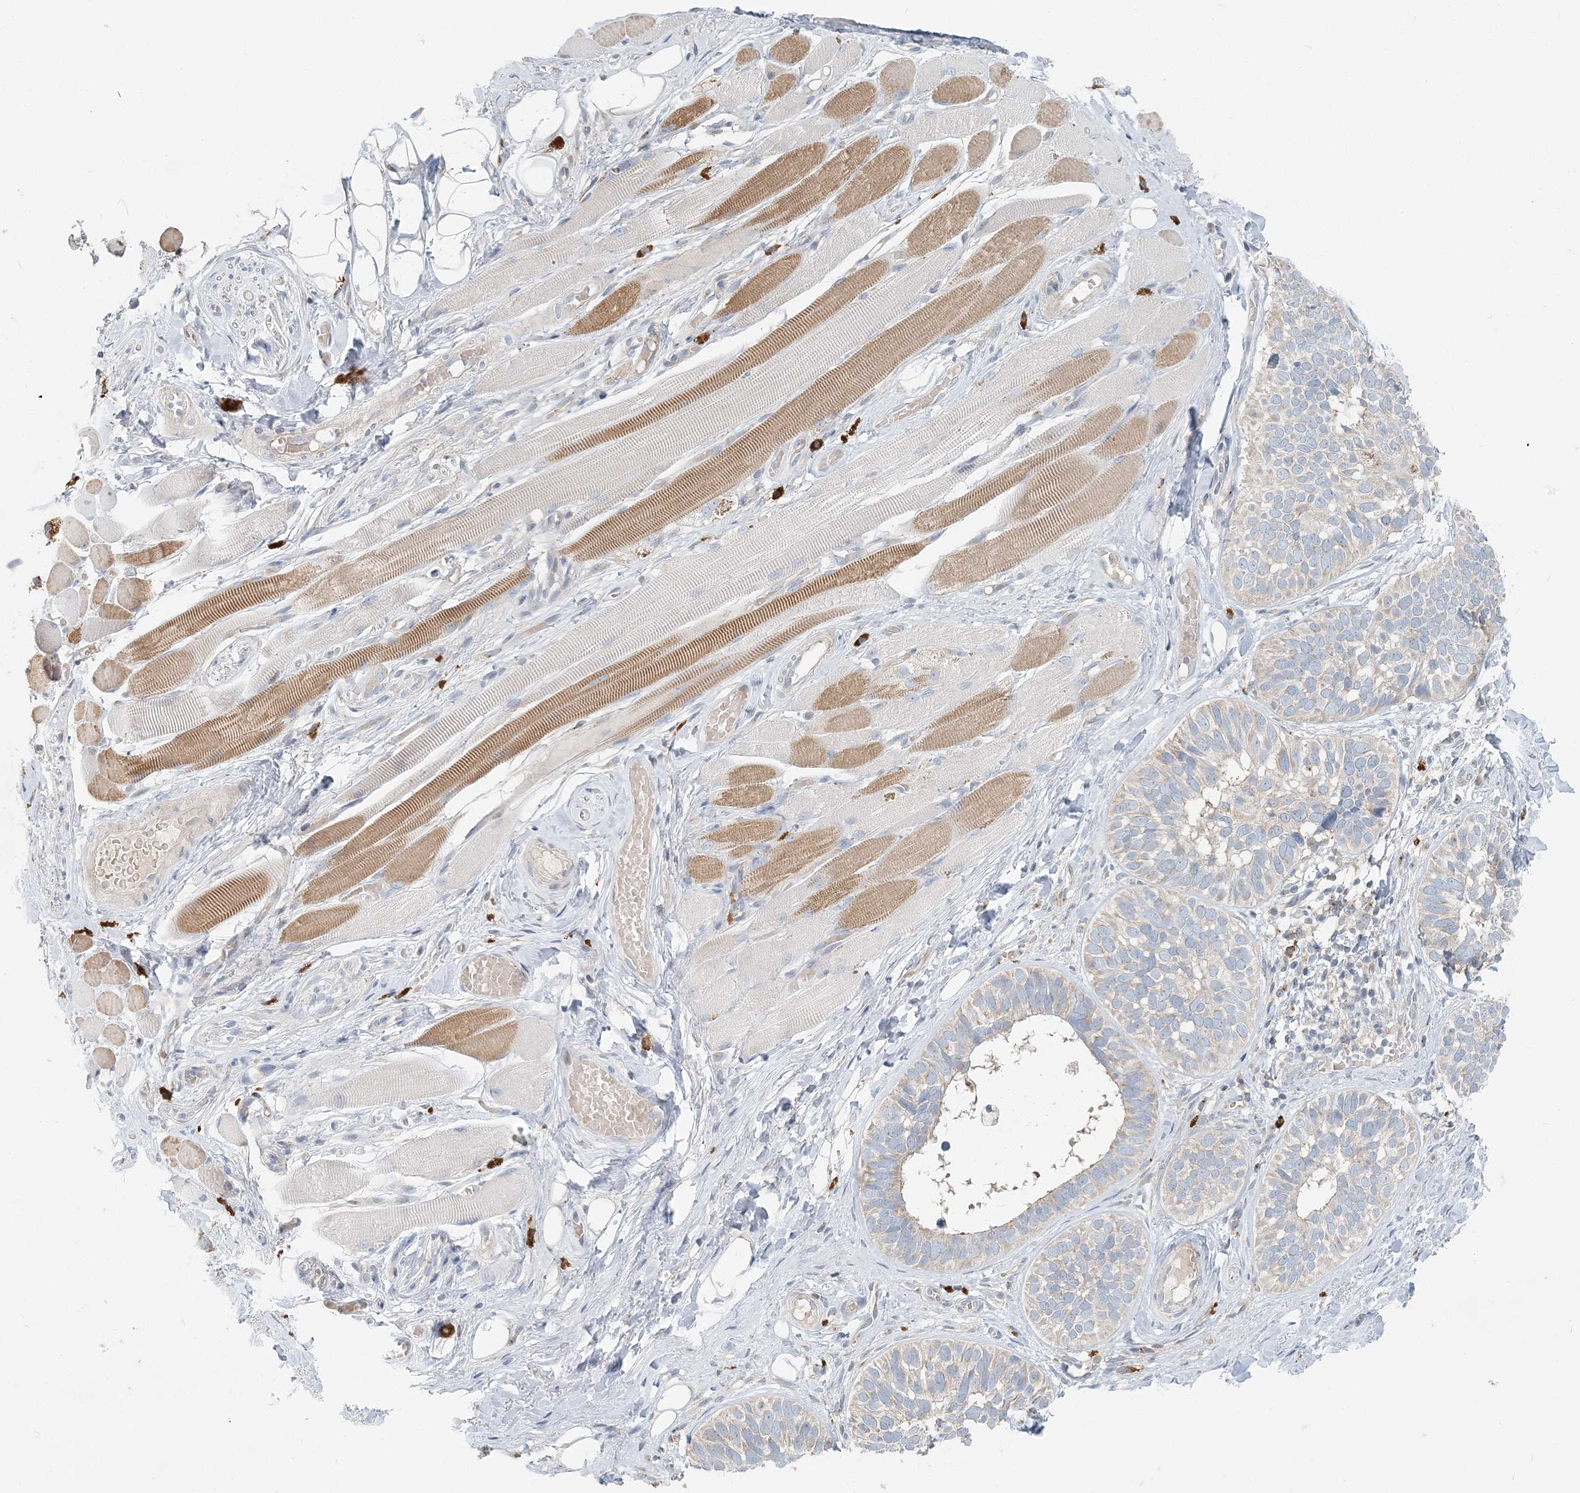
{"staining": {"intensity": "negative", "quantity": "none", "location": "none"}, "tissue": "skin cancer", "cell_type": "Tumor cells", "image_type": "cancer", "snomed": [{"axis": "morphology", "description": "Basal cell carcinoma"}, {"axis": "topography", "description": "Skin"}], "caption": "Immunohistochemistry micrograph of skin basal cell carcinoma stained for a protein (brown), which demonstrates no staining in tumor cells.", "gene": "NAA11", "patient": {"sex": "male", "age": 62}}